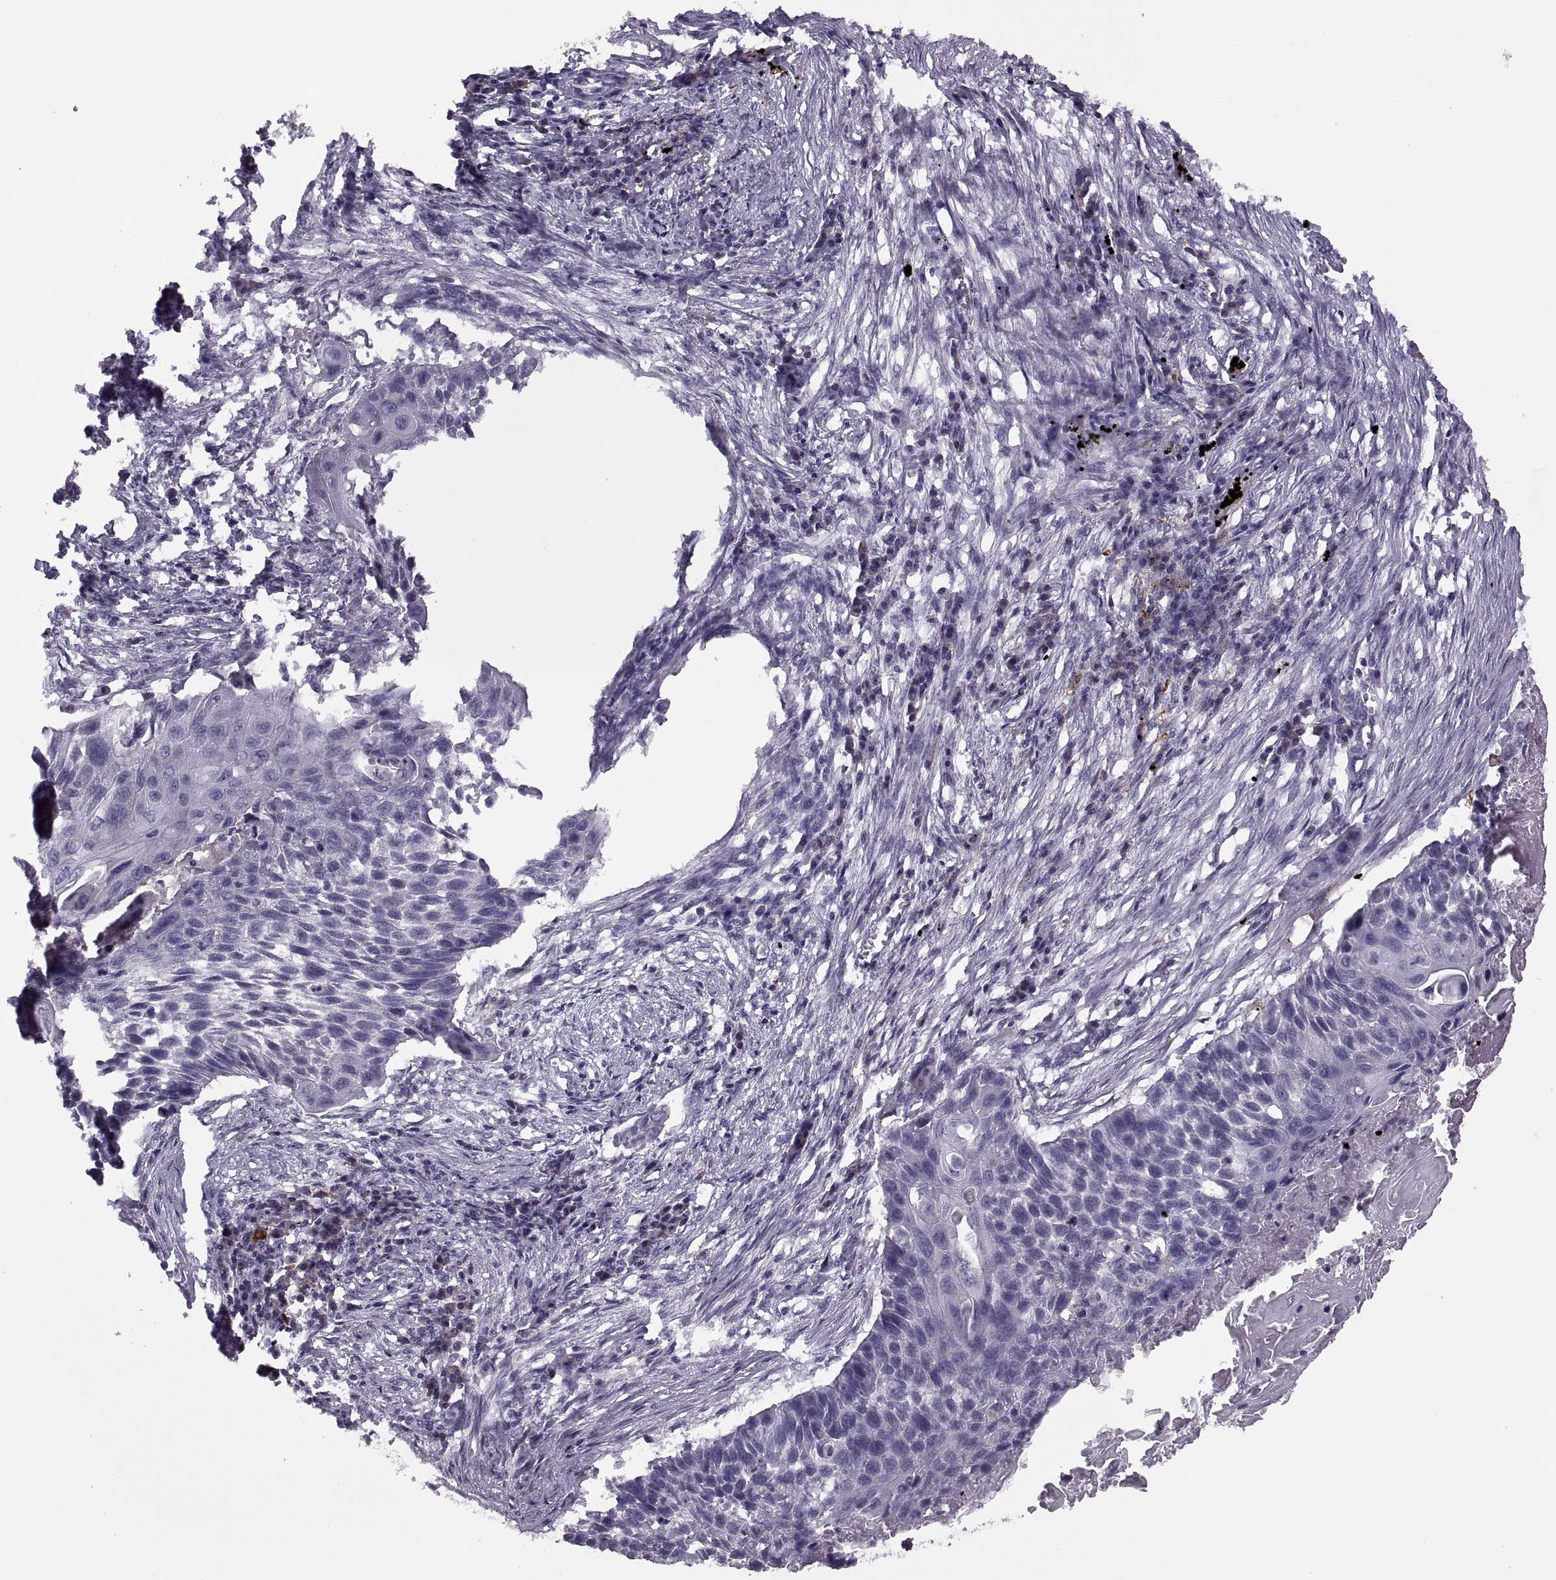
{"staining": {"intensity": "negative", "quantity": "none", "location": "none"}, "tissue": "lung cancer", "cell_type": "Tumor cells", "image_type": "cancer", "snomed": [{"axis": "morphology", "description": "Squamous cell carcinoma, NOS"}, {"axis": "topography", "description": "Lung"}], "caption": "This is an immunohistochemistry micrograph of human lung squamous cell carcinoma. There is no expression in tumor cells.", "gene": "H2AP", "patient": {"sex": "male", "age": 78}}